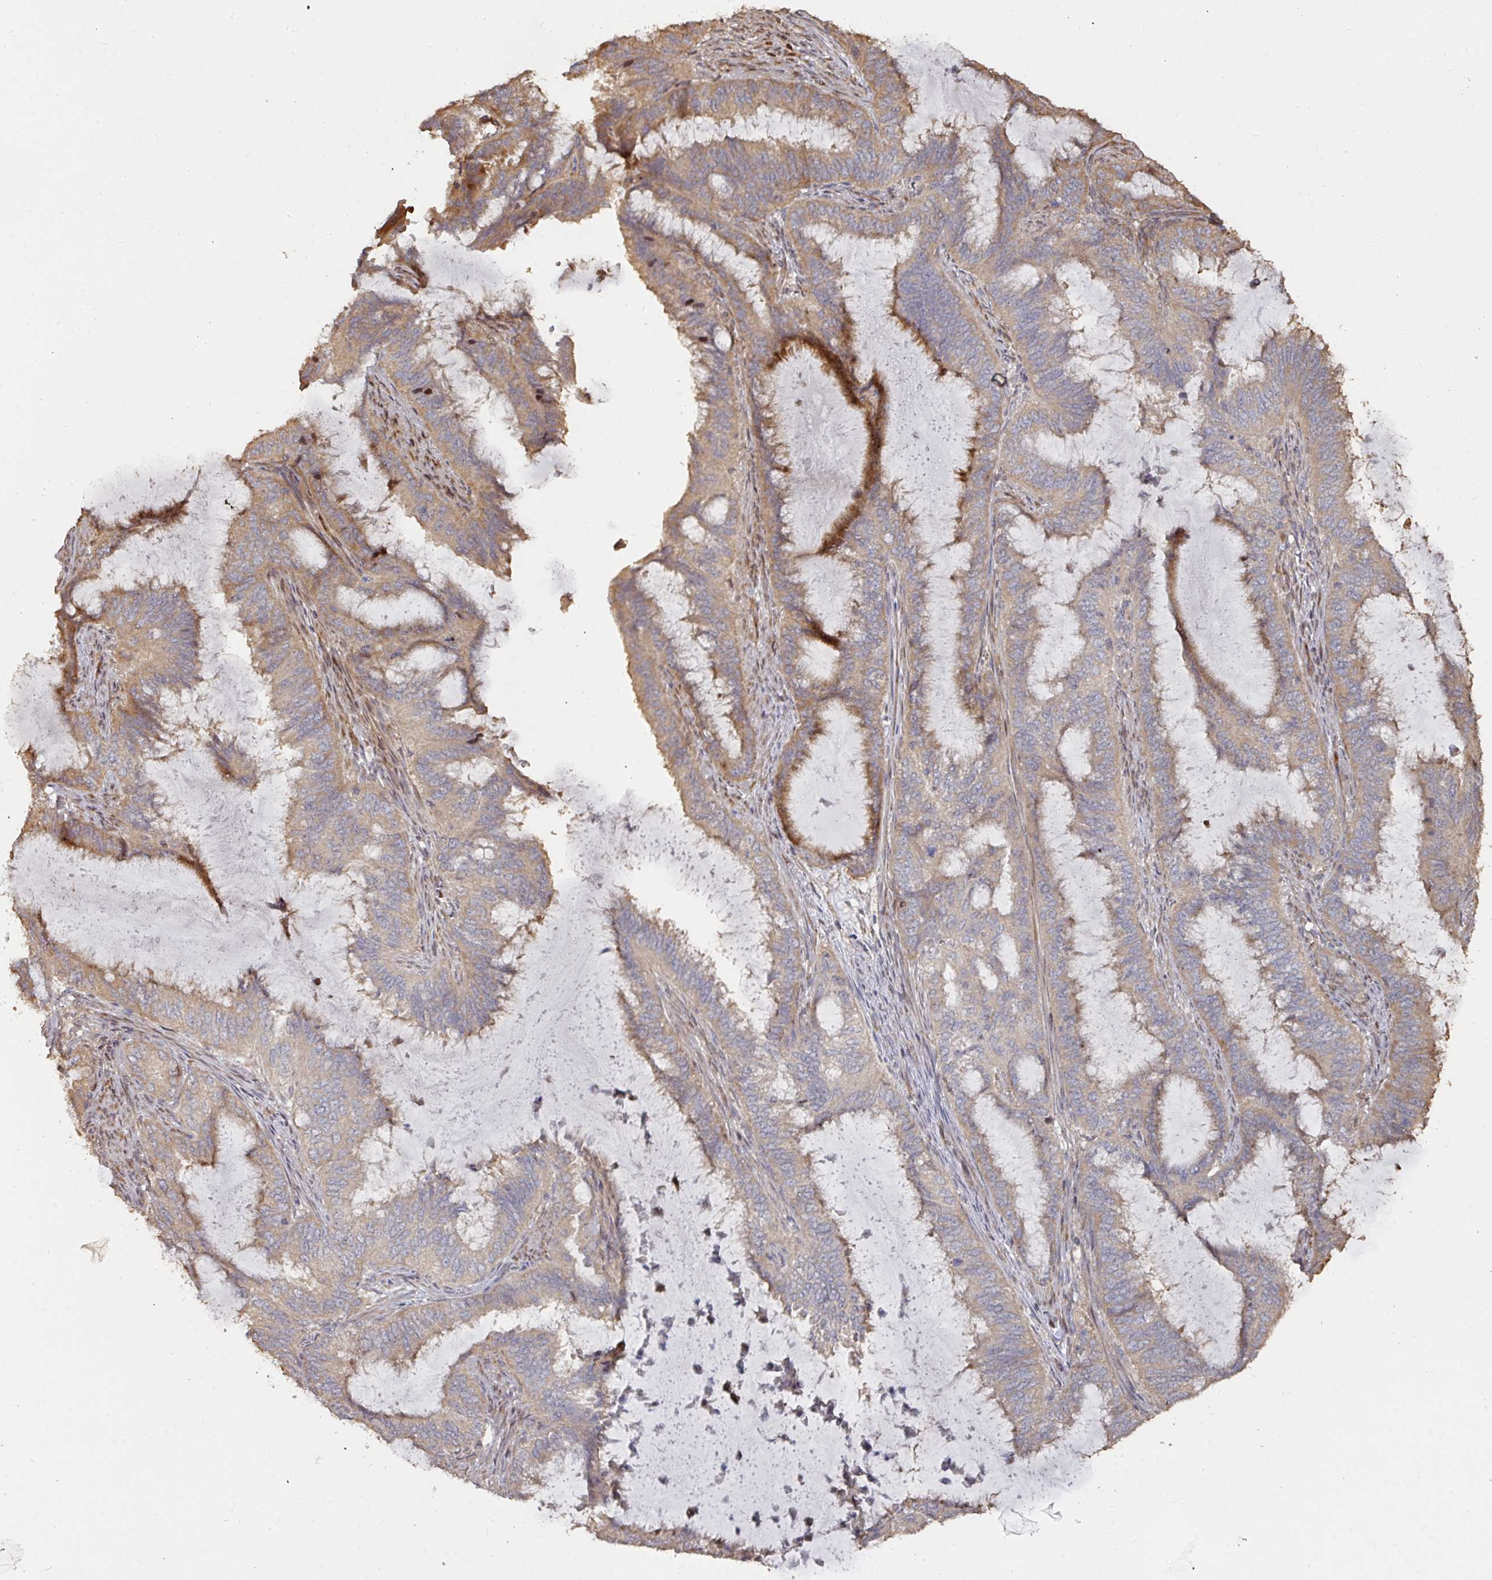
{"staining": {"intensity": "moderate", "quantity": "25%-75%", "location": "cytoplasmic/membranous"}, "tissue": "endometrial cancer", "cell_type": "Tumor cells", "image_type": "cancer", "snomed": [{"axis": "morphology", "description": "Adenocarcinoma, NOS"}, {"axis": "topography", "description": "Endometrium"}], "caption": "This micrograph displays endometrial cancer (adenocarcinoma) stained with immunohistochemistry to label a protein in brown. The cytoplasmic/membranous of tumor cells show moderate positivity for the protein. Nuclei are counter-stained blue.", "gene": "CA7", "patient": {"sex": "female", "age": 51}}